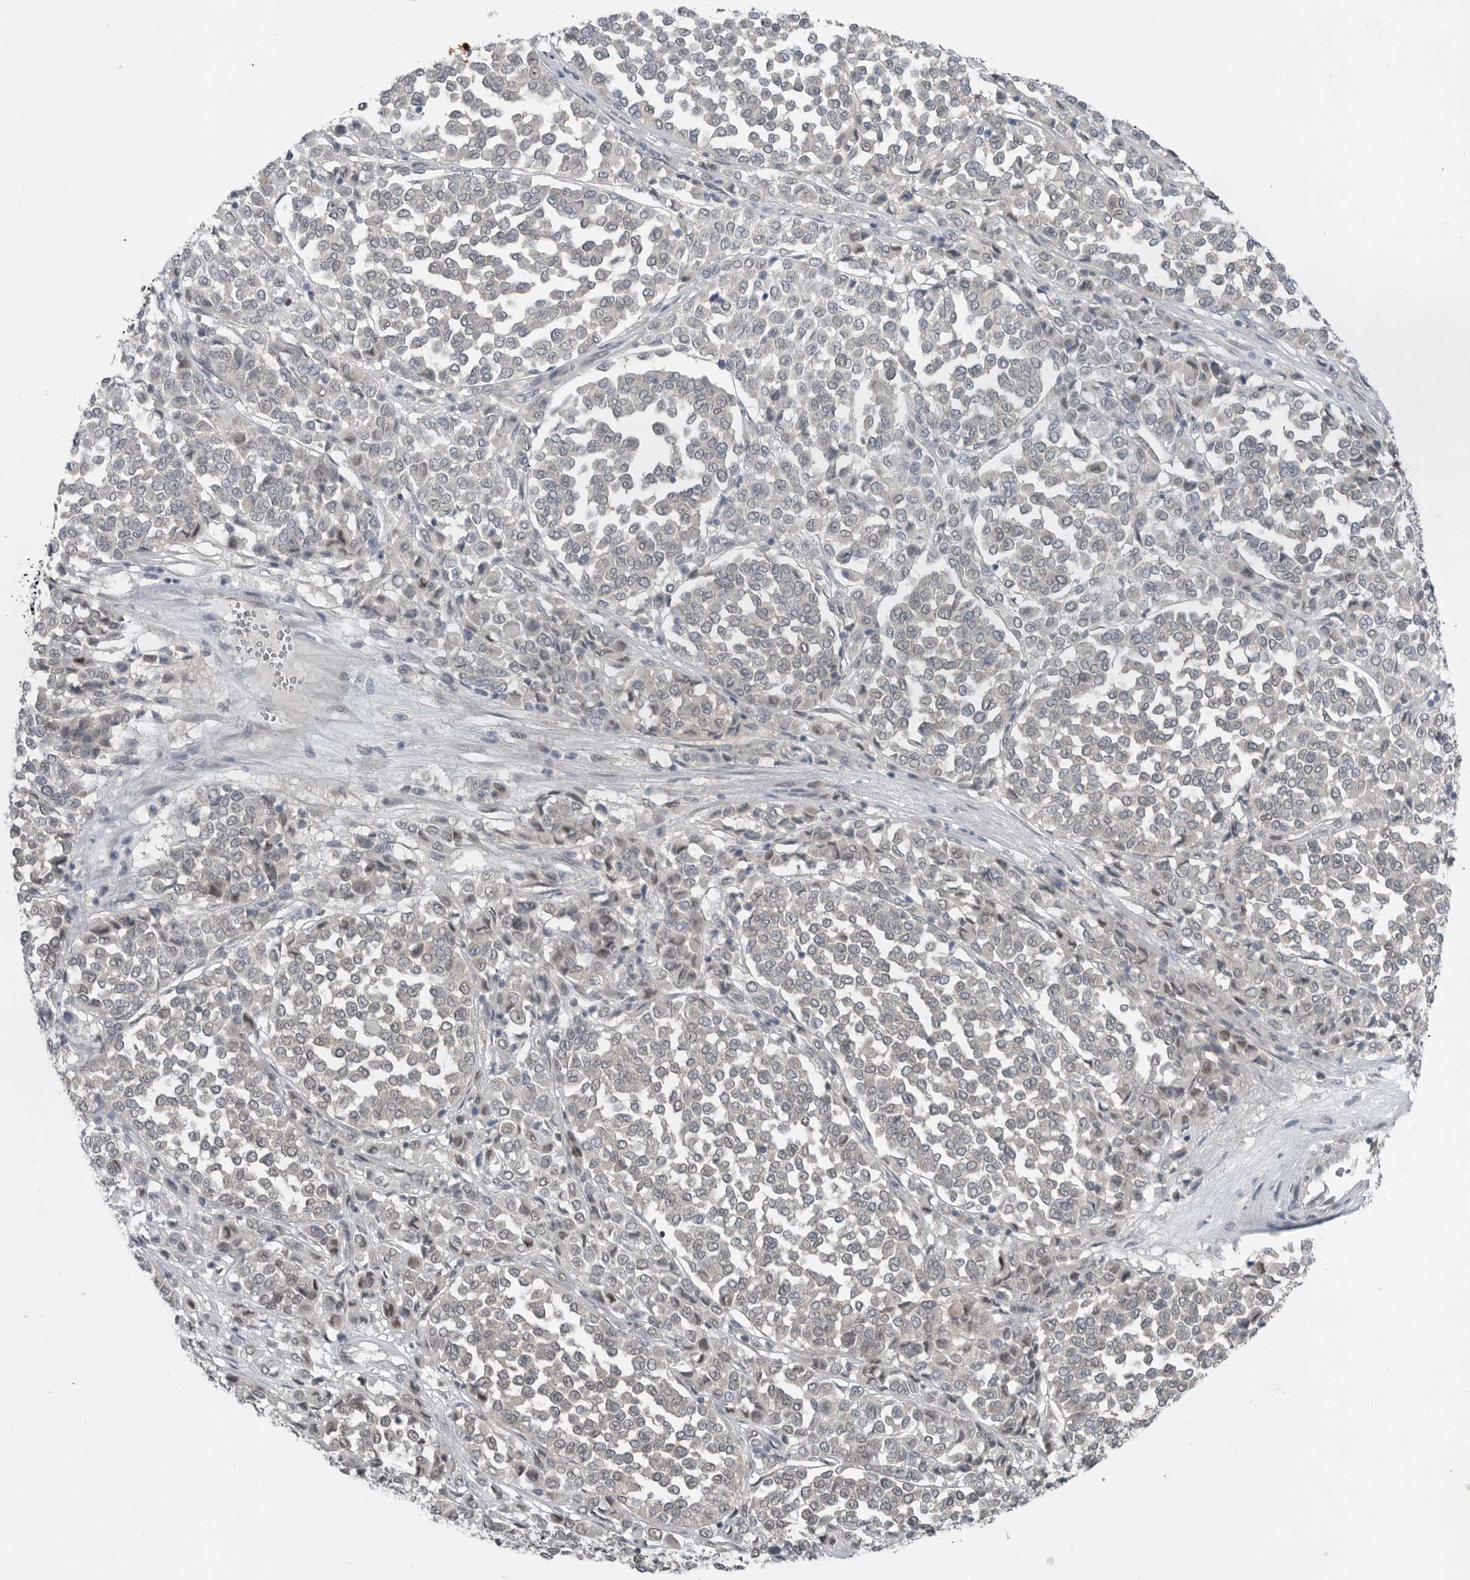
{"staining": {"intensity": "negative", "quantity": "none", "location": "none"}, "tissue": "melanoma", "cell_type": "Tumor cells", "image_type": "cancer", "snomed": [{"axis": "morphology", "description": "Malignant melanoma, Metastatic site"}, {"axis": "topography", "description": "Pancreas"}], "caption": "DAB immunohistochemical staining of human malignant melanoma (metastatic site) reveals no significant staining in tumor cells.", "gene": "MFAP3L", "patient": {"sex": "female", "age": 30}}